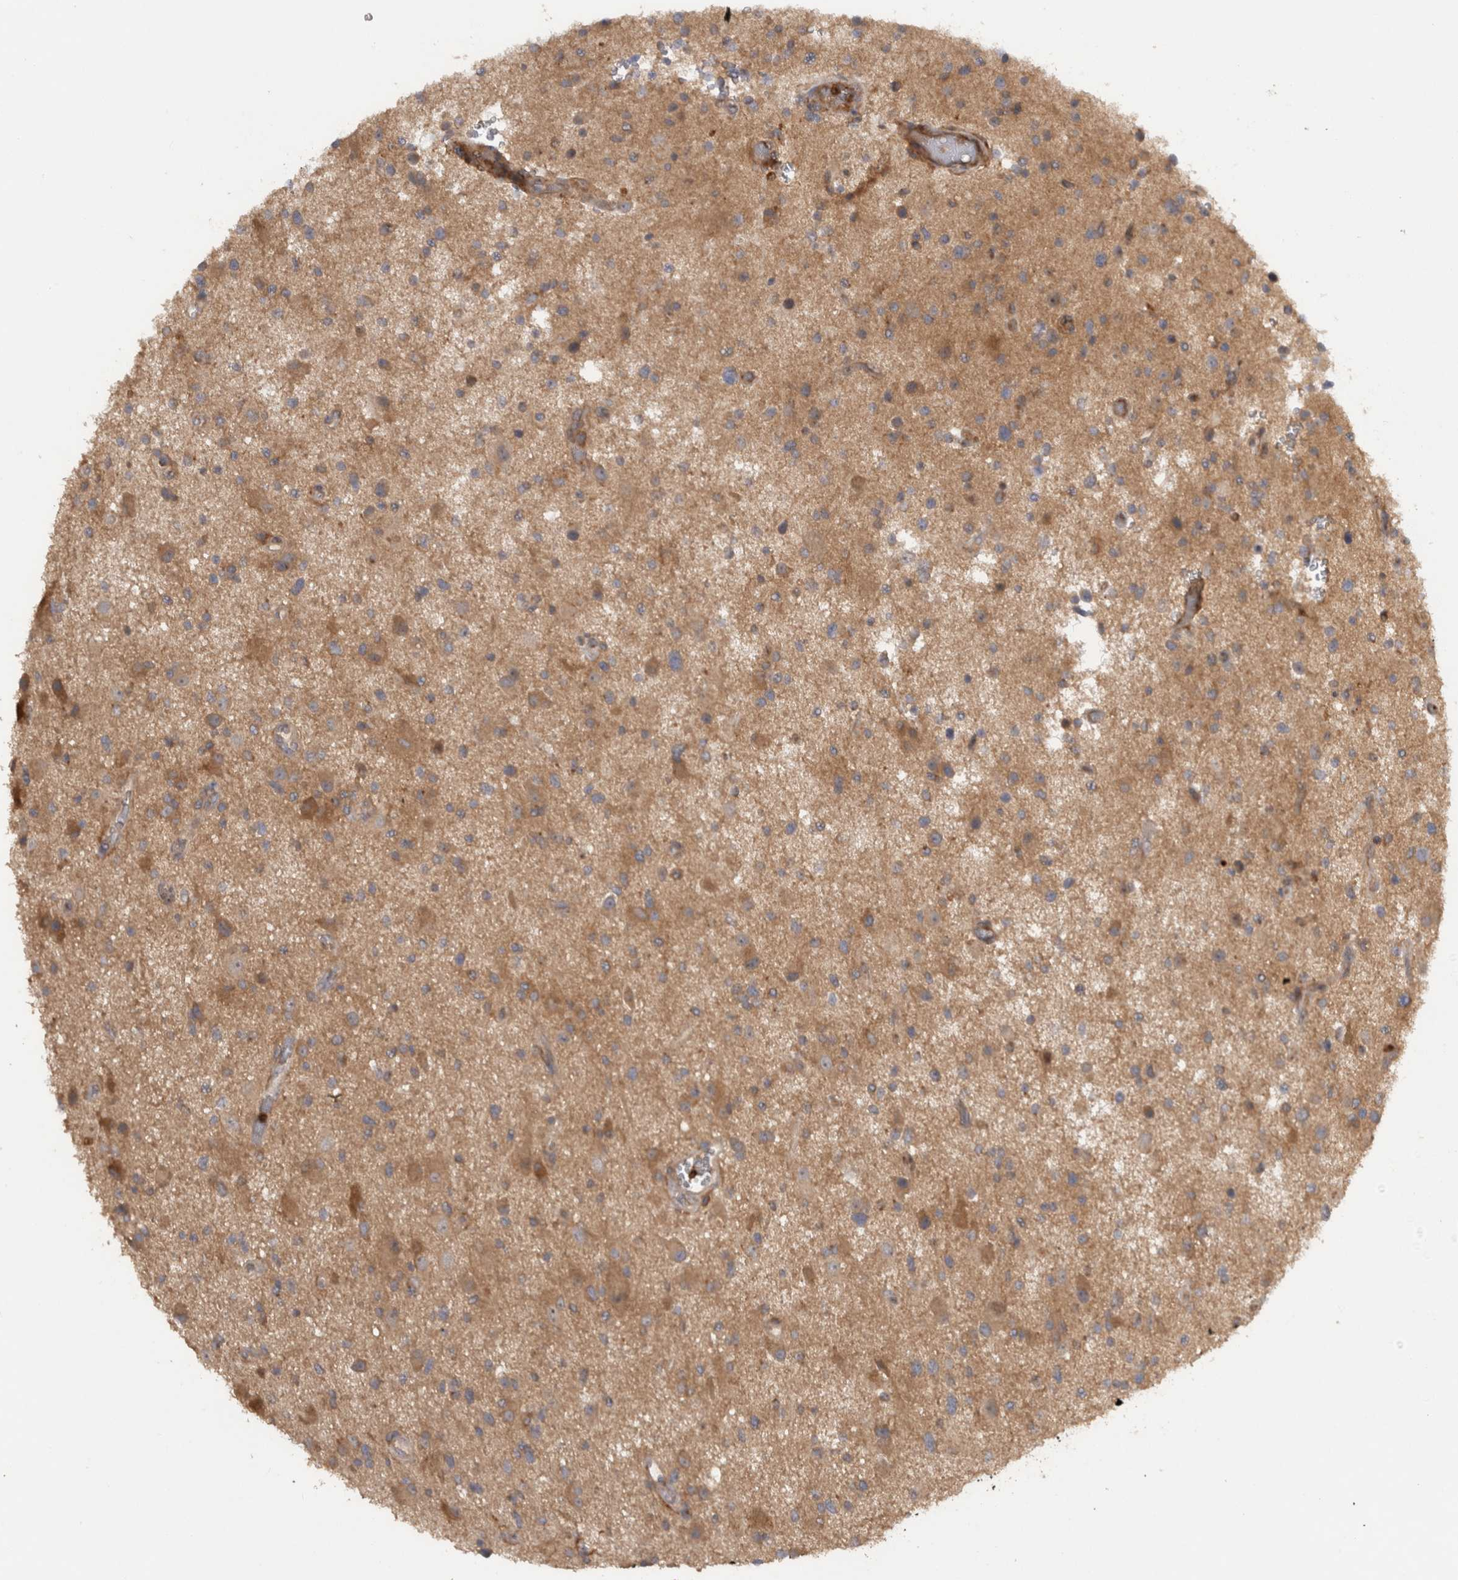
{"staining": {"intensity": "moderate", "quantity": "25%-75%", "location": "cytoplasmic/membranous"}, "tissue": "glioma", "cell_type": "Tumor cells", "image_type": "cancer", "snomed": [{"axis": "morphology", "description": "Glioma, malignant, High grade"}, {"axis": "topography", "description": "Brain"}], "caption": "This is a photomicrograph of immunohistochemistry (IHC) staining of glioma, which shows moderate staining in the cytoplasmic/membranous of tumor cells.", "gene": "VEPH1", "patient": {"sex": "male", "age": 33}}